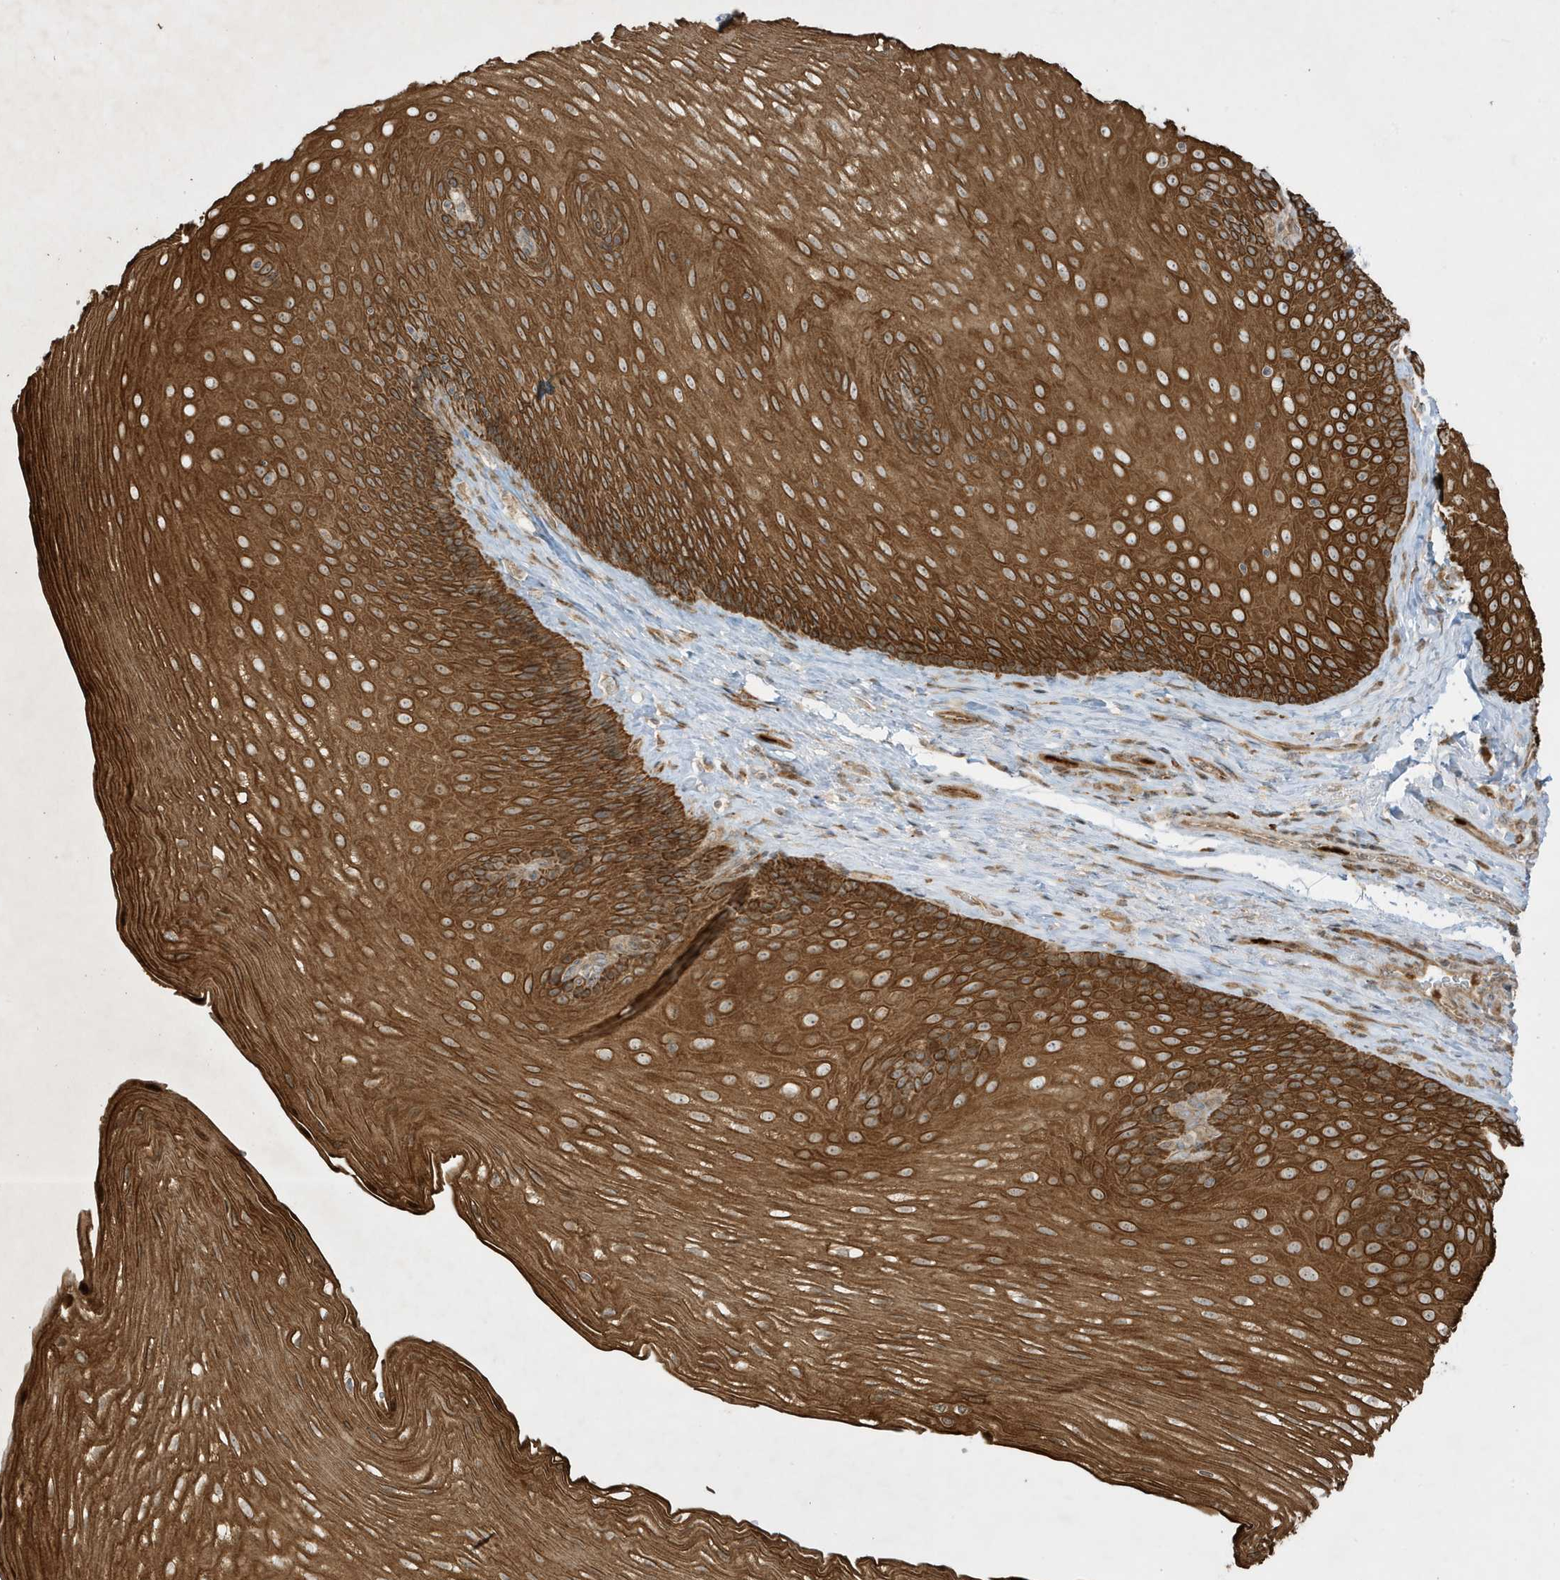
{"staining": {"intensity": "strong", "quantity": ">75%", "location": "cytoplasmic/membranous"}, "tissue": "esophagus", "cell_type": "Squamous epithelial cells", "image_type": "normal", "snomed": [{"axis": "morphology", "description": "Normal tissue, NOS"}, {"axis": "topography", "description": "Esophagus"}], "caption": "Protein analysis of benign esophagus demonstrates strong cytoplasmic/membranous expression in approximately >75% of squamous epithelial cells.", "gene": "IFT57", "patient": {"sex": "female", "age": 66}}